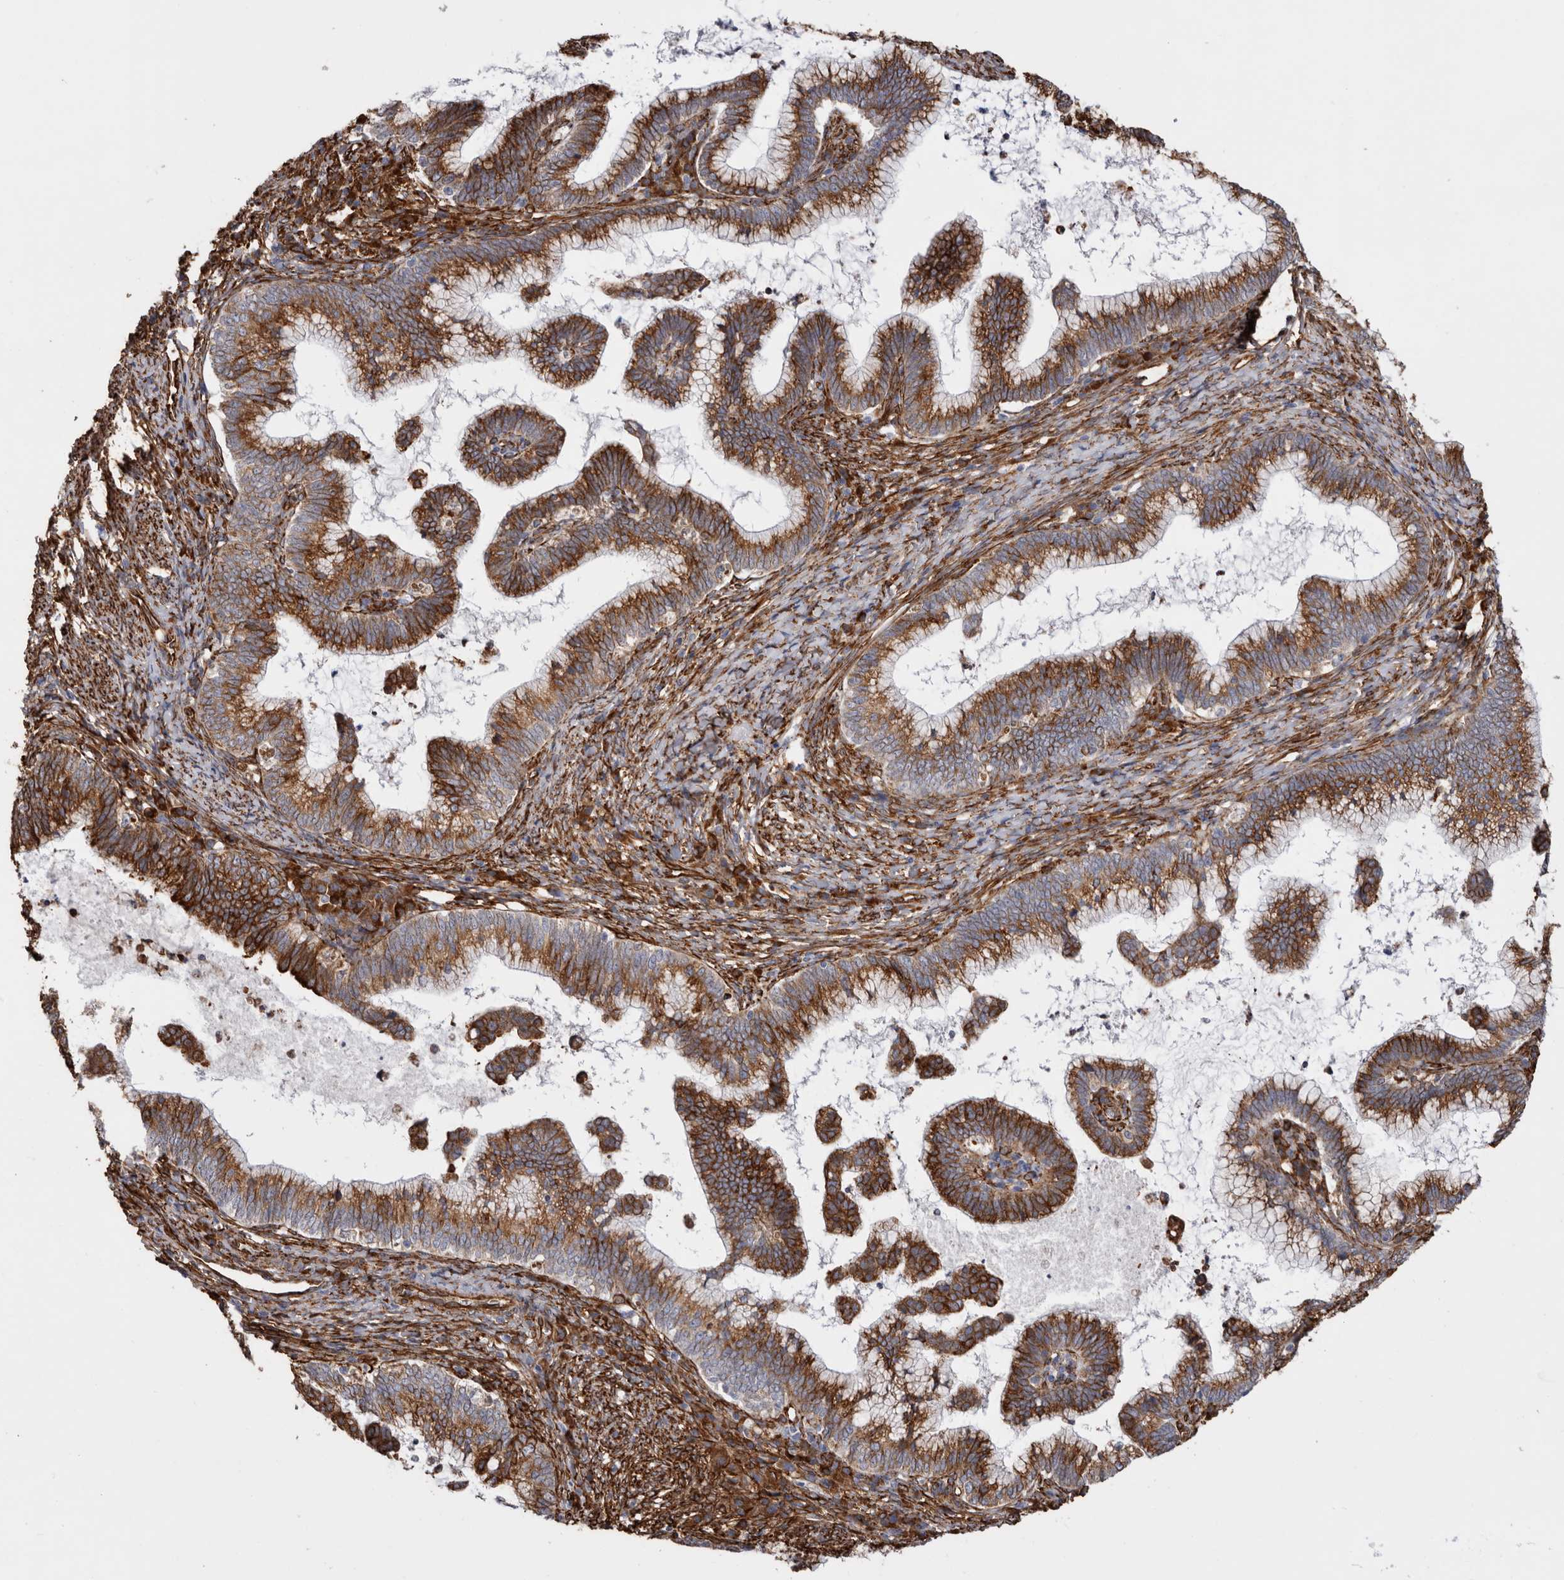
{"staining": {"intensity": "strong", "quantity": ">75%", "location": "cytoplasmic/membranous"}, "tissue": "cervical cancer", "cell_type": "Tumor cells", "image_type": "cancer", "snomed": [{"axis": "morphology", "description": "Adenocarcinoma, NOS"}, {"axis": "topography", "description": "Cervix"}], "caption": "A high-resolution histopathology image shows immunohistochemistry (IHC) staining of cervical adenocarcinoma, which shows strong cytoplasmic/membranous staining in approximately >75% of tumor cells. (Brightfield microscopy of DAB IHC at high magnification).", "gene": "SEMA3E", "patient": {"sex": "female", "age": 36}}